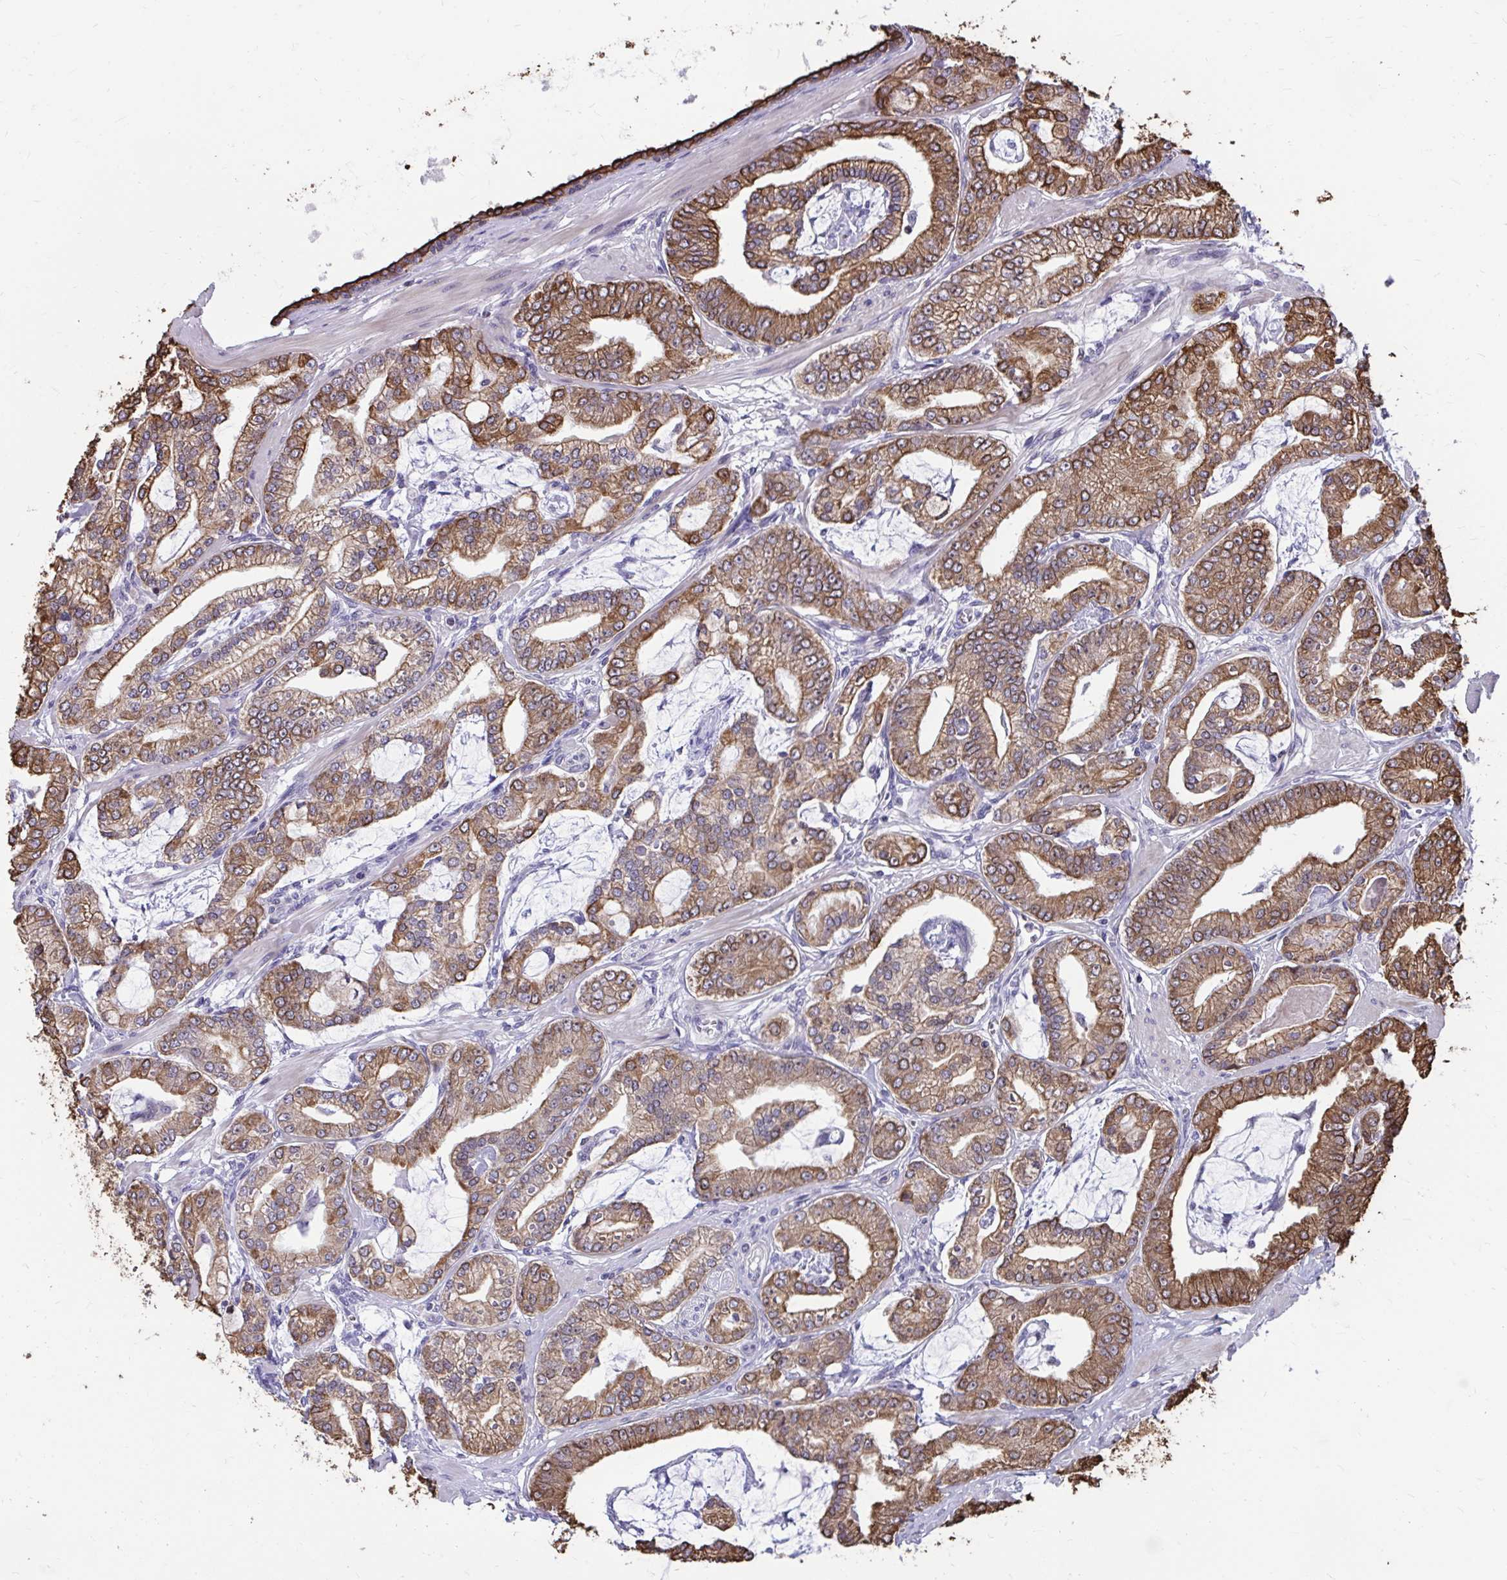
{"staining": {"intensity": "moderate", "quantity": ">75%", "location": "cytoplasmic/membranous"}, "tissue": "prostate cancer", "cell_type": "Tumor cells", "image_type": "cancer", "snomed": [{"axis": "morphology", "description": "Adenocarcinoma, High grade"}, {"axis": "topography", "description": "Prostate"}], "caption": "Immunohistochemical staining of prostate adenocarcinoma (high-grade) exhibits moderate cytoplasmic/membranous protein staining in about >75% of tumor cells. The protein is stained brown, and the nuclei are stained in blue (DAB IHC with brightfield microscopy, high magnification).", "gene": "ANKRD30B", "patient": {"sex": "male", "age": 71}}